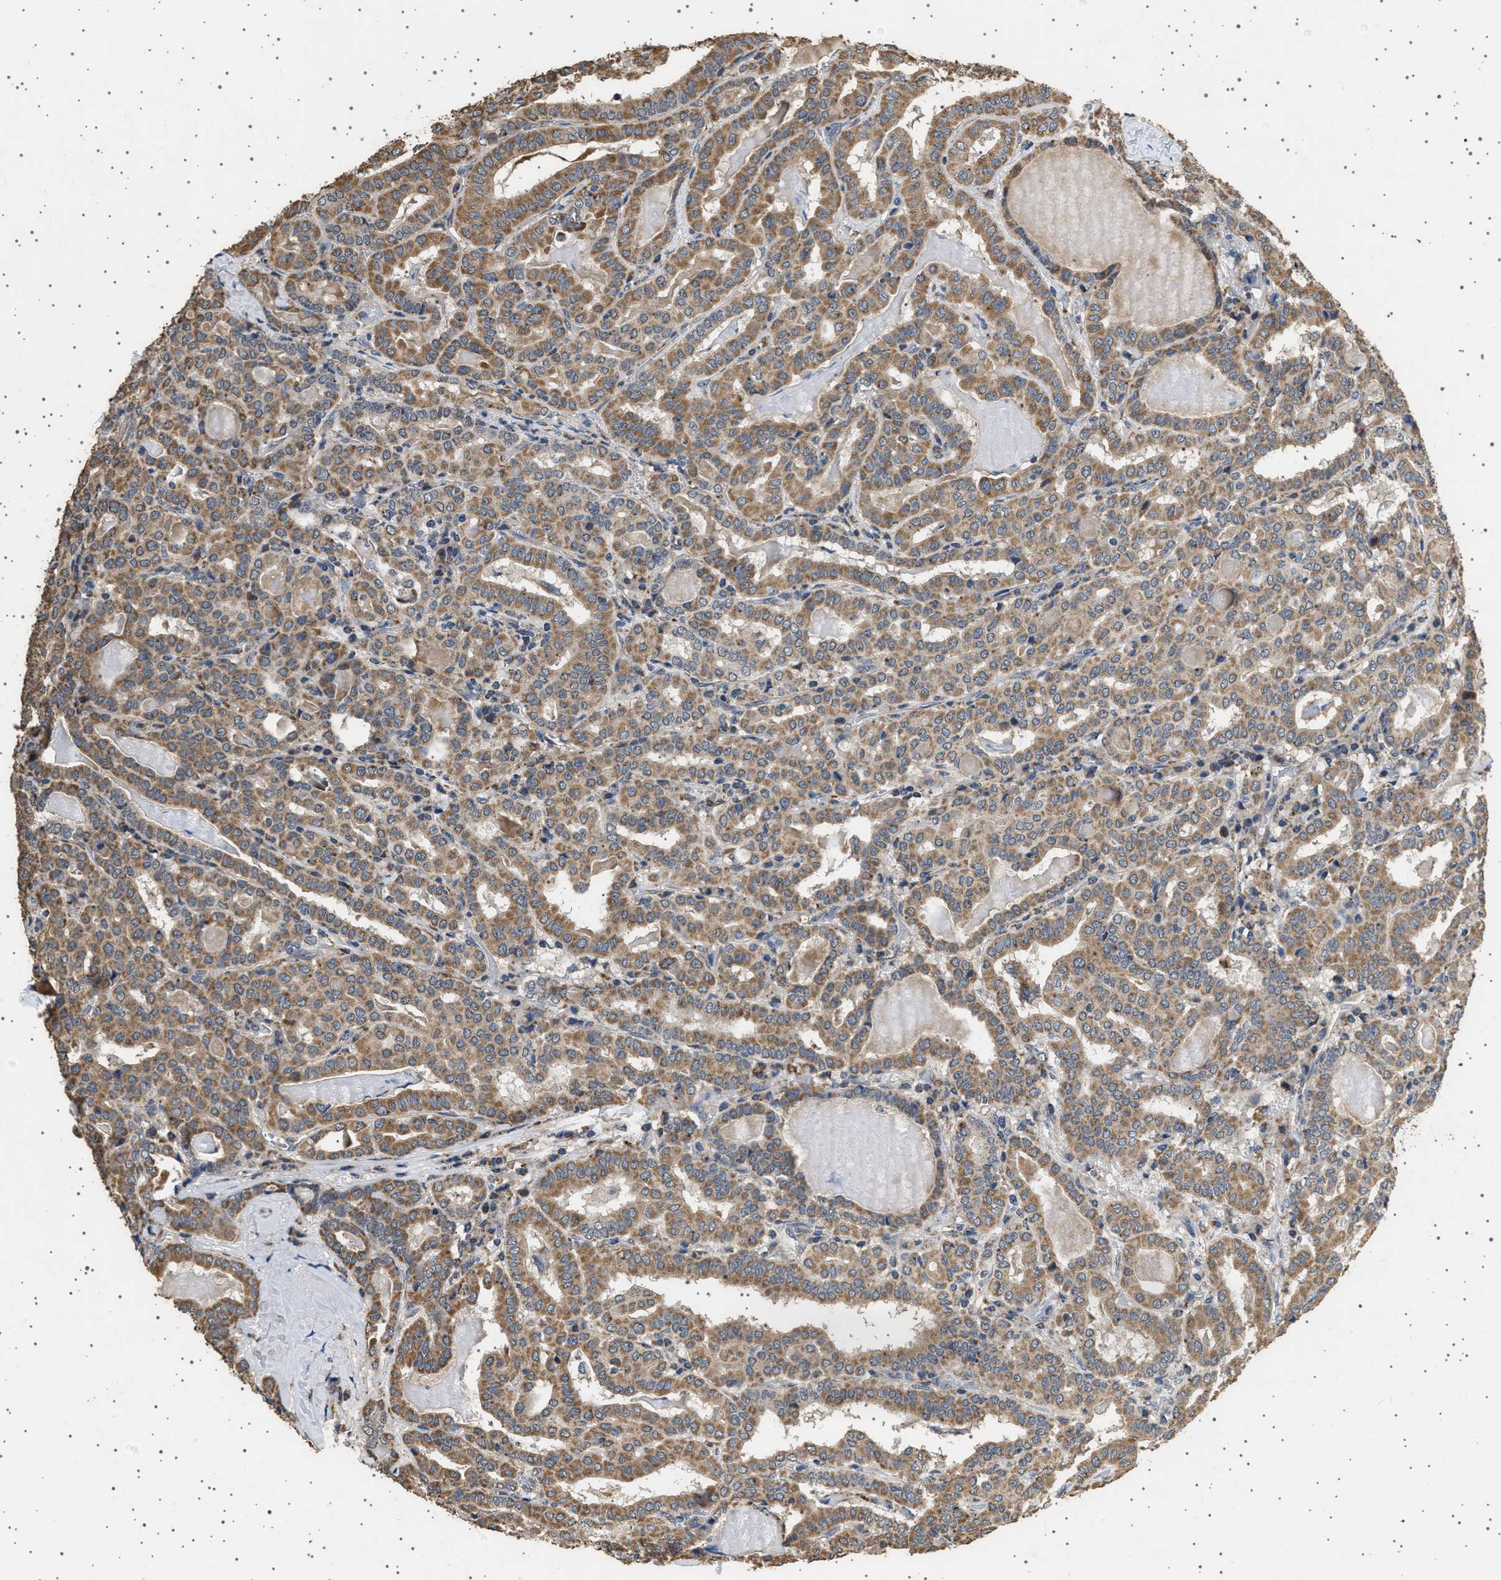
{"staining": {"intensity": "moderate", "quantity": ">75%", "location": "cytoplasmic/membranous"}, "tissue": "thyroid cancer", "cell_type": "Tumor cells", "image_type": "cancer", "snomed": [{"axis": "morphology", "description": "Papillary adenocarcinoma, NOS"}, {"axis": "topography", "description": "Thyroid gland"}], "caption": "IHC photomicrograph of neoplastic tissue: thyroid cancer stained using IHC displays medium levels of moderate protein expression localized specifically in the cytoplasmic/membranous of tumor cells, appearing as a cytoplasmic/membranous brown color.", "gene": "KCNA4", "patient": {"sex": "female", "age": 42}}